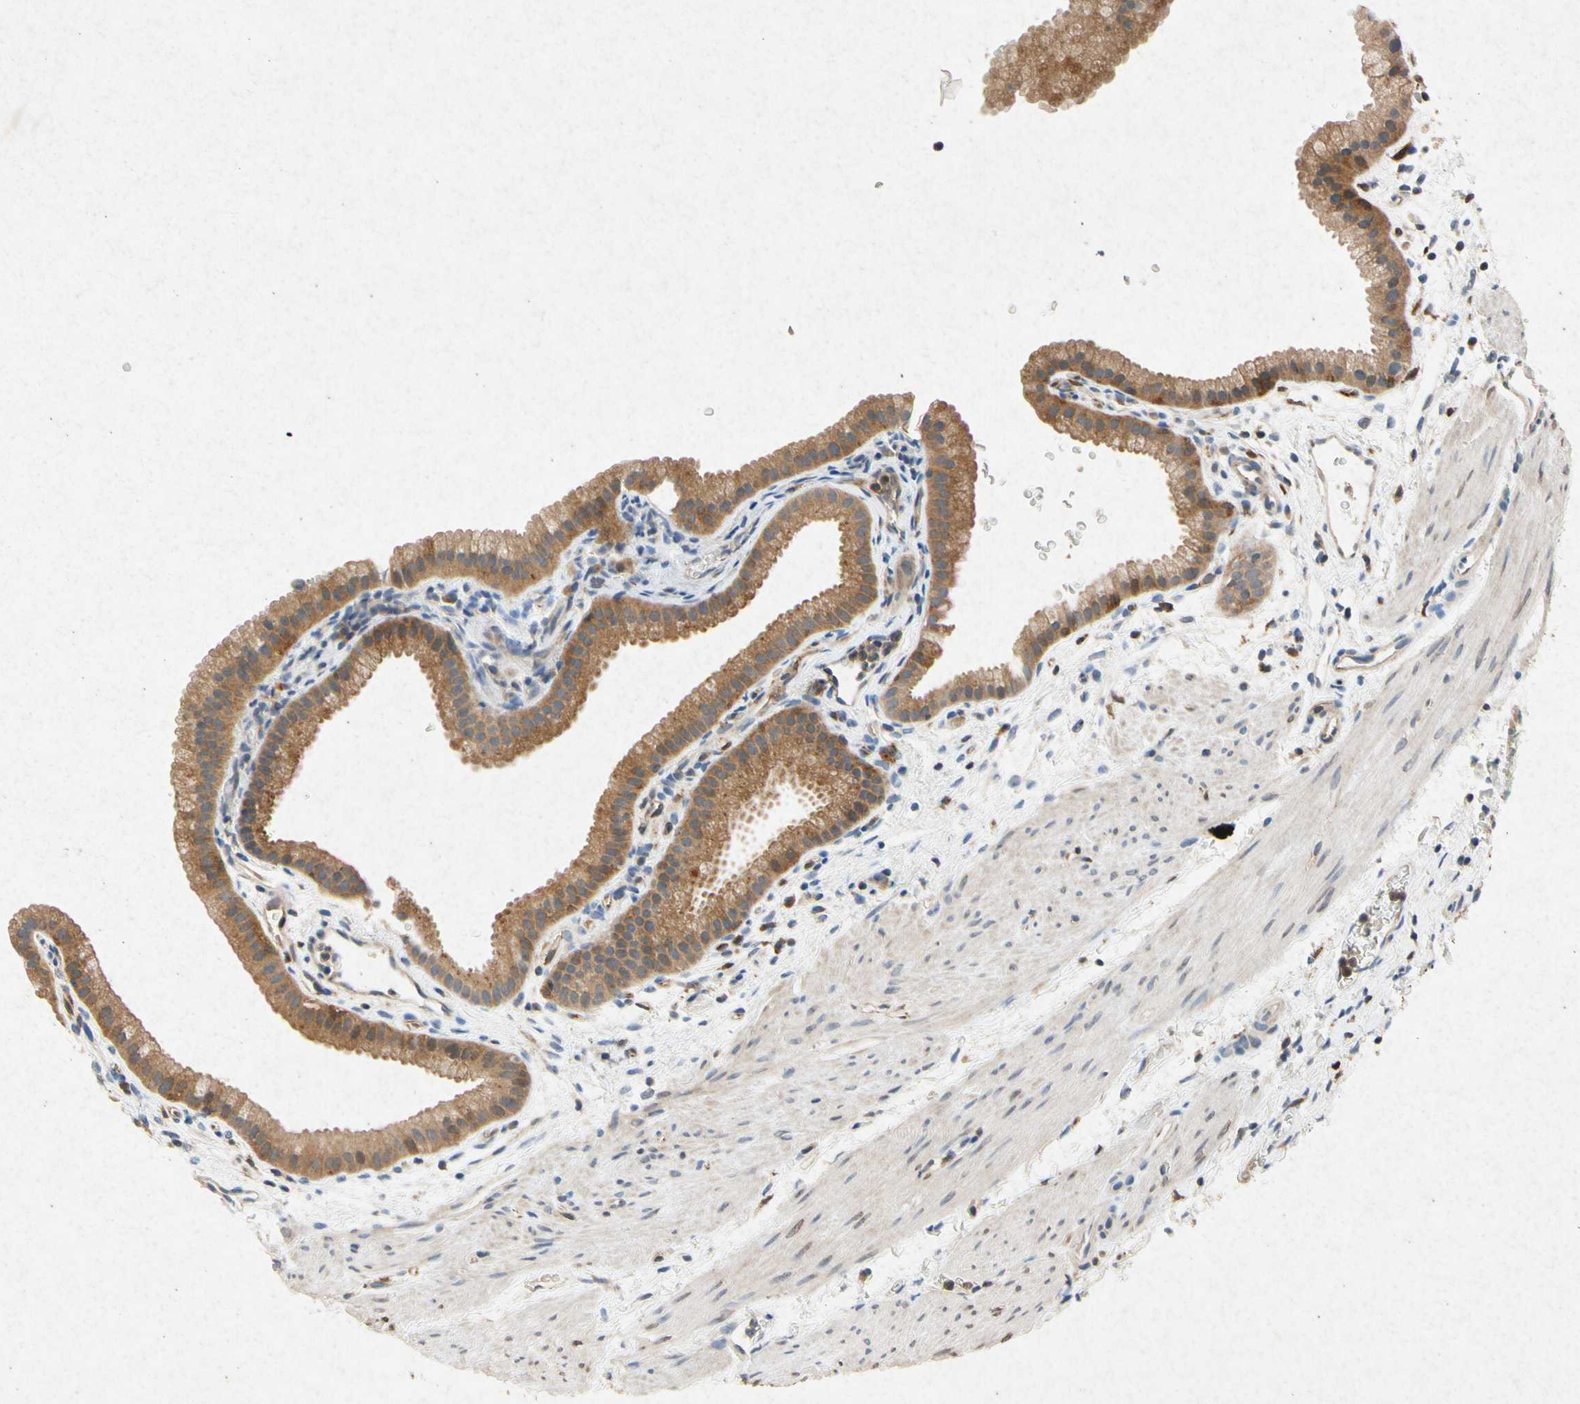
{"staining": {"intensity": "moderate", "quantity": ">75%", "location": "cytoplasmic/membranous"}, "tissue": "gallbladder", "cell_type": "Glandular cells", "image_type": "normal", "snomed": [{"axis": "morphology", "description": "Normal tissue, NOS"}, {"axis": "topography", "description": "Gallbladder"}], "caption": "Gallbladder stained for a protein exhibits moderate cytoplasmic/membranous positivity in glandular cells.", "gene": "RPS6KA1", "patient": {"sex": "female", "age": 64}}